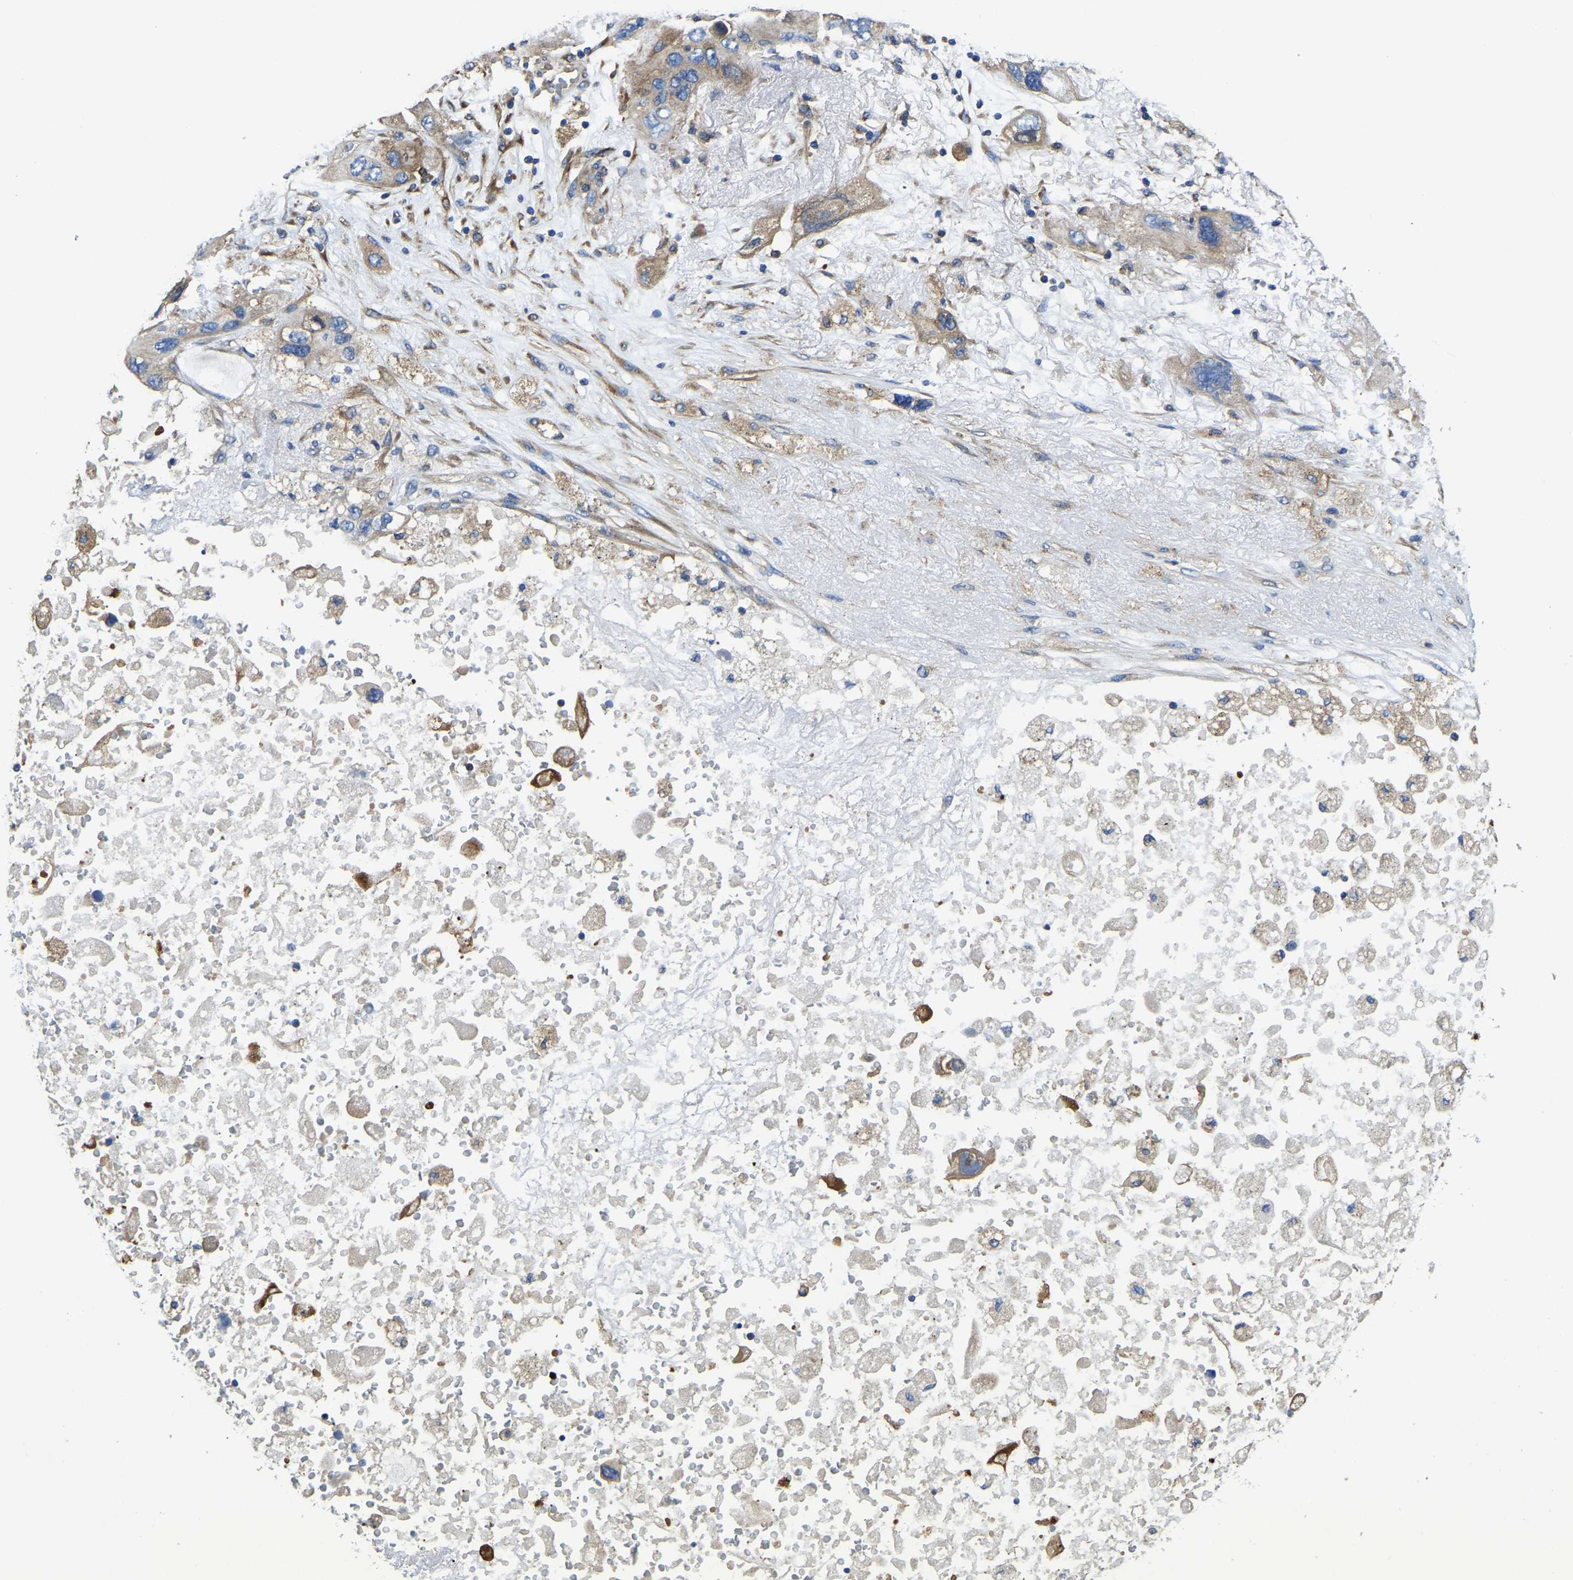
{"staining": {"intensity": "moderate", "quantity": ">75%", "location": "cytoplasmic/membranous"}, "tissue": "lung cancer", "cell_type": "Tumor cells", "image_type": "cancer", "snomed": [{"axis": "morphology", "description": "Squamous cell carcinoma, NOS"}, {"axis": "topography", "description": "Lung"}], "caption": "Lung cancer (squamous cell carcinoma) stained with a brown dye reveals moderate cytoplasmic/membranous positive positivity in about >75% of tumor cells.", "gene": "STAT2", "patient": {"sex": "female", "age": 73}}